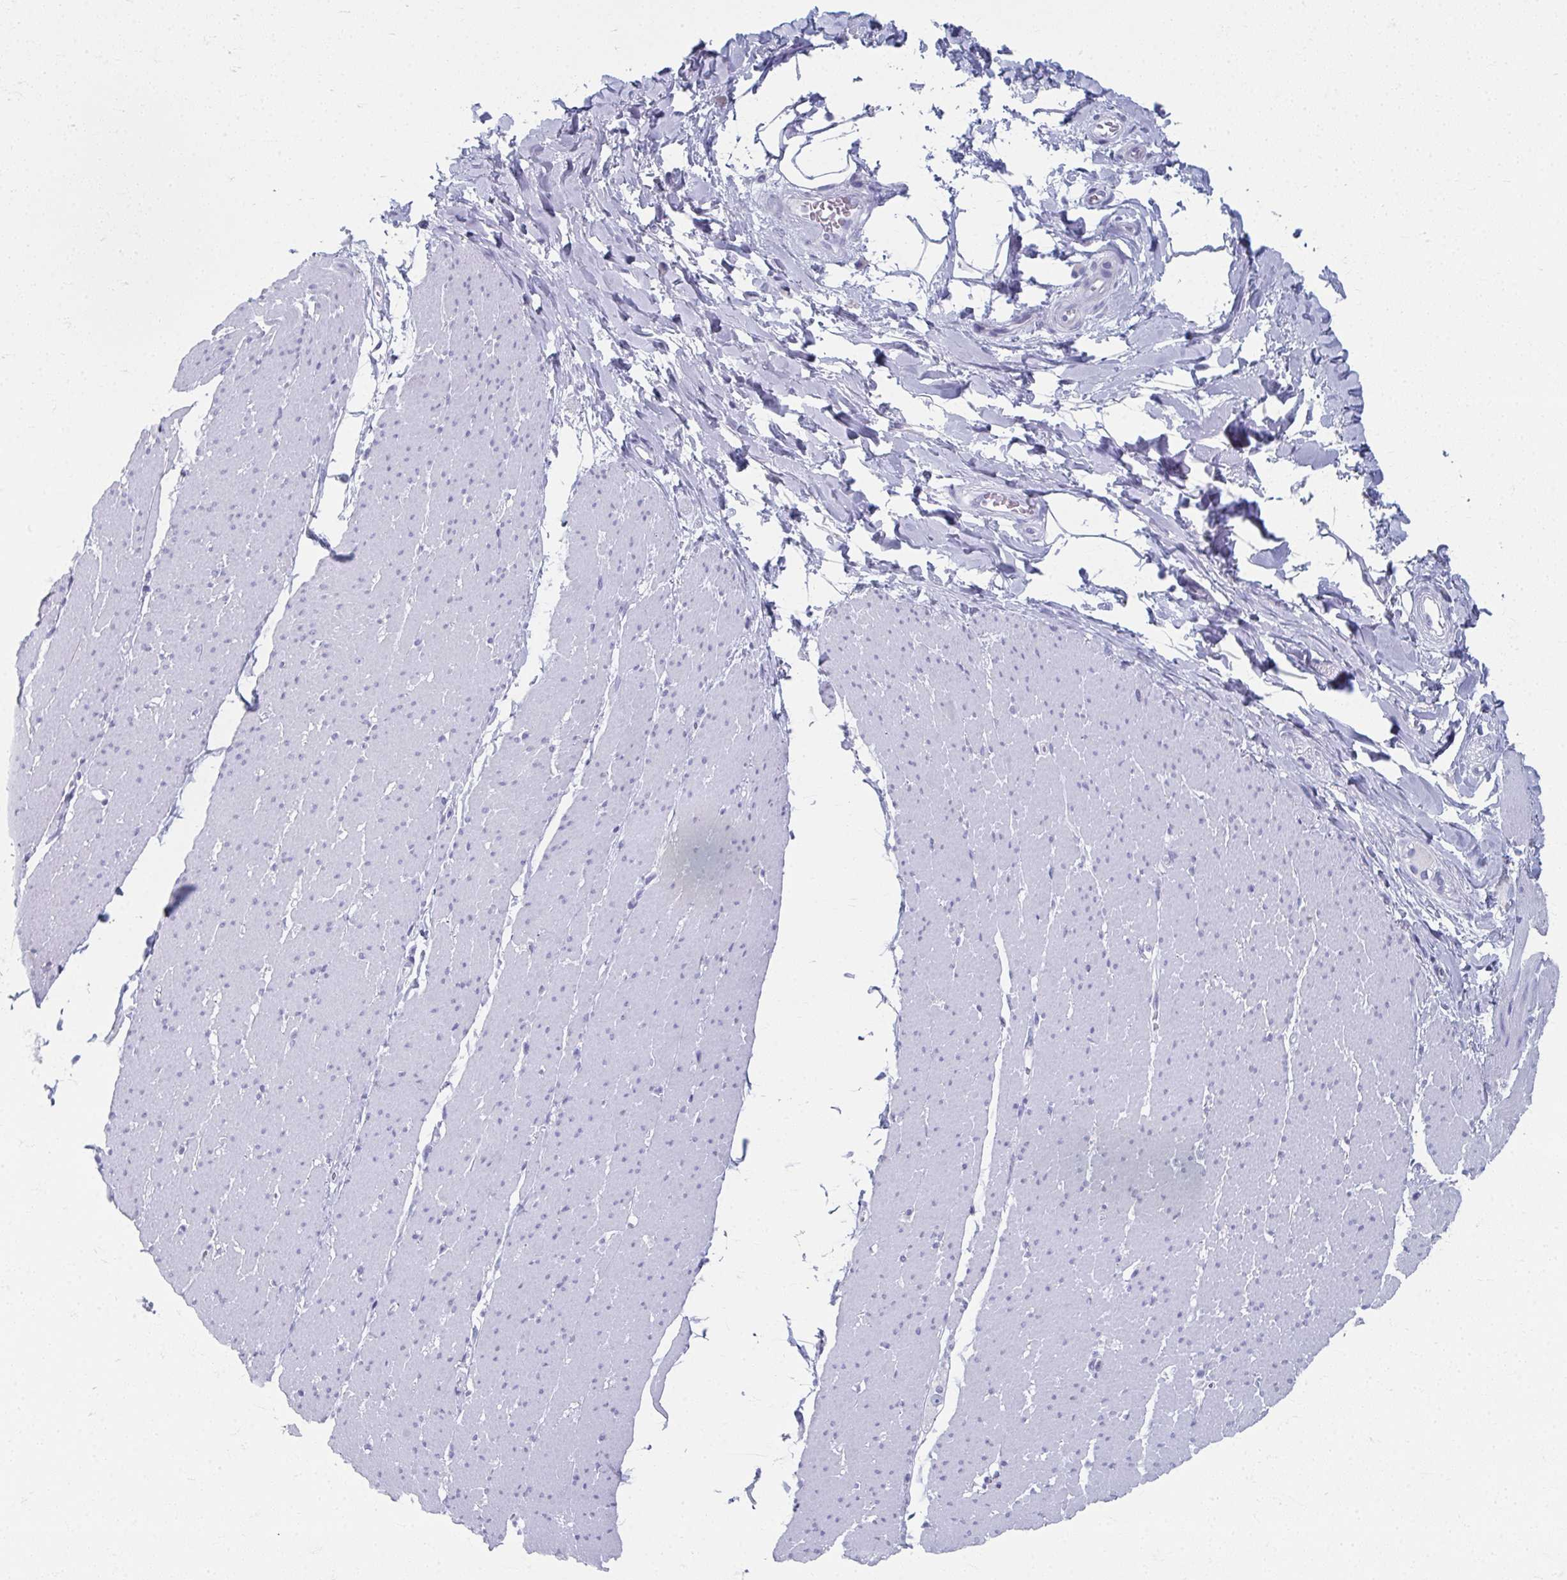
{"staining": {"intensity": "negative", "quantity": "none", "location": "none"}, "tissue": "smooth muscle", "cell_type": "Smooth muscle cells", "image_type": "normal", "snomed": [{"axis": "morphology", "description": "Normal tissue, NOS"}, {"axis": "topography", "description": "Smooth muscle"}, {"axis": "topography", "description": "Rectum"}], "caption": "High power microscopy image of an IHC histopathology image of benign smooth muscle, revealing no significant staining in smooth muscle cells. (Immunohistochemistry (ihc), brightfield microscopy, high magnification).", "gene": "GHRL", "patient": {"sex": "male", "age": 53}}